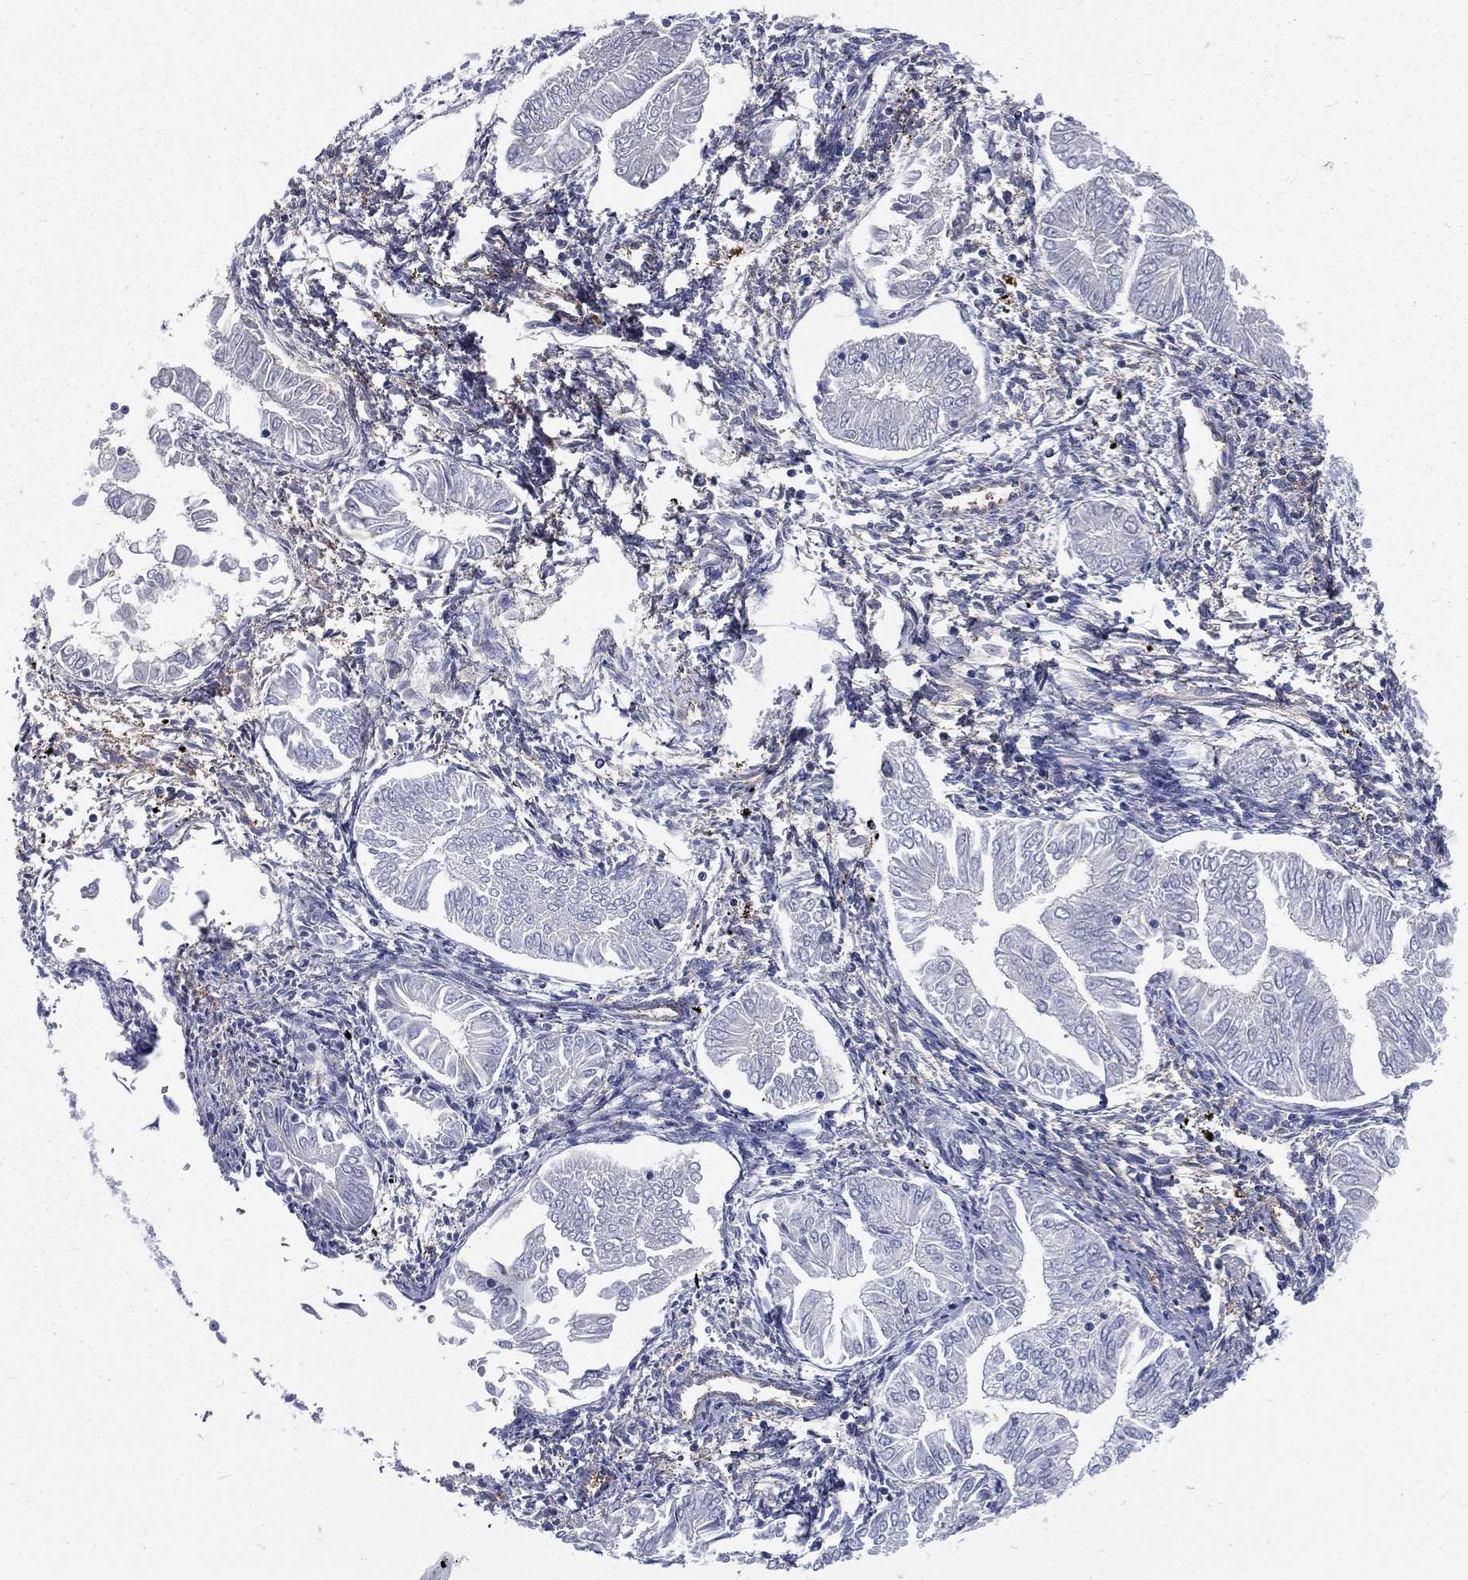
{"staining": {"intensity": "negative", "quantity": "none", "location": "none"}, "tissue": "endometrial cancer", "cell_type": "Tumor cells", "image_type": "cancer", "snomed": [{"axis": "morphology", "description": "Adenocarcinoma, NOS"}, {"axis": "topography", "description": "Endometrium"}], "caption": "IHC of human adenocarcinoma (endometrial) reveals no expression in tumor cells.", "gene": "BASP1", "patient": {"sex": "female", "age": 53}}